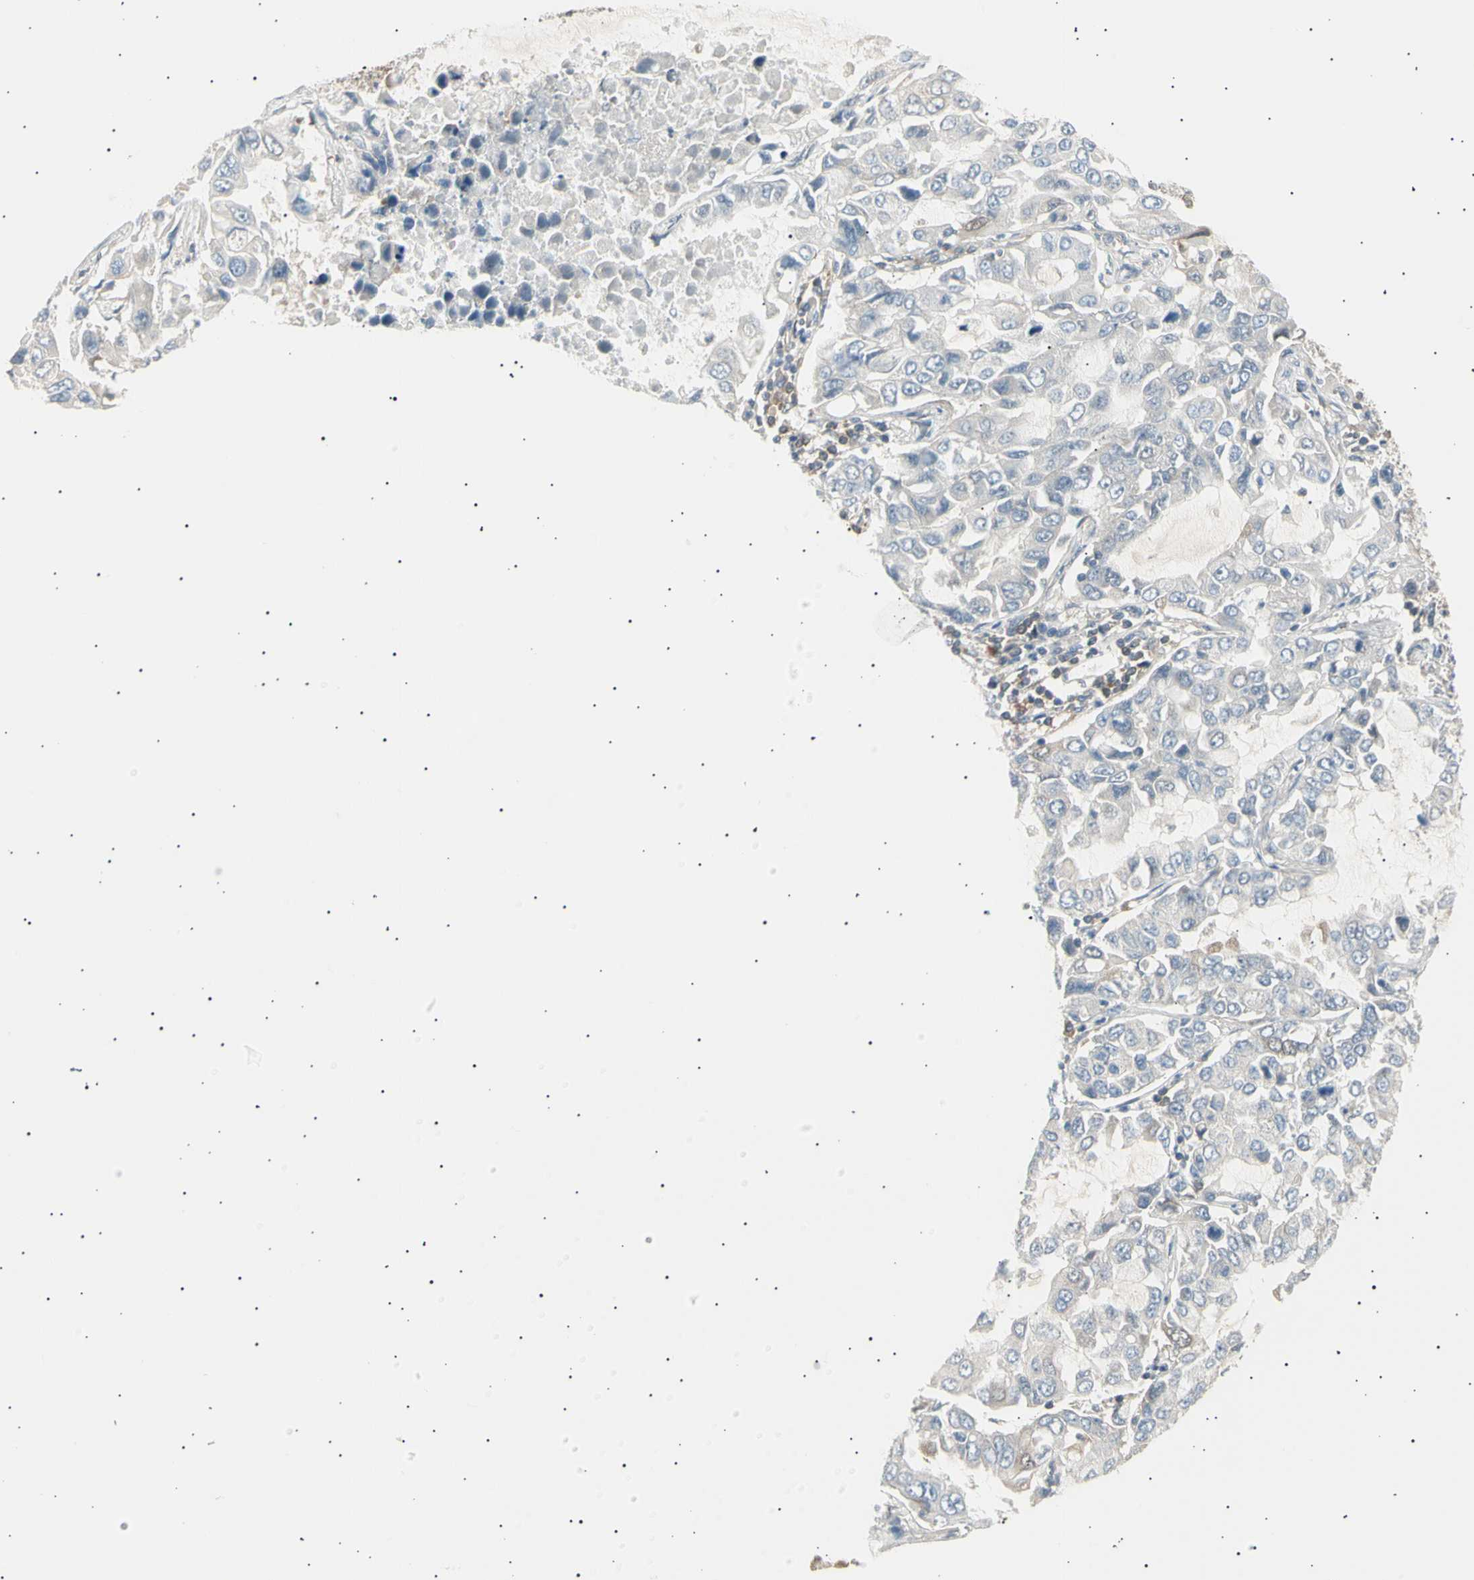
{"staining": {"intensity": "negative", "quantity": "none", "location": "none"}, "tissue": "lung cancer", "cell_type": "Tumor cells", "image_type": "cancer", "snomed": [{"axis": "morphology", "description": "Adenocarcinoma, NOS"}, {"axis": "topography", "description": "Lung"}], "caption": "This is an immunohistochemistry image of human lung cancer (adenocarcinoma). There is no staining in tumor cells.", "gene": "LHPP", "patient": {"sex": "male", "age": 64}}